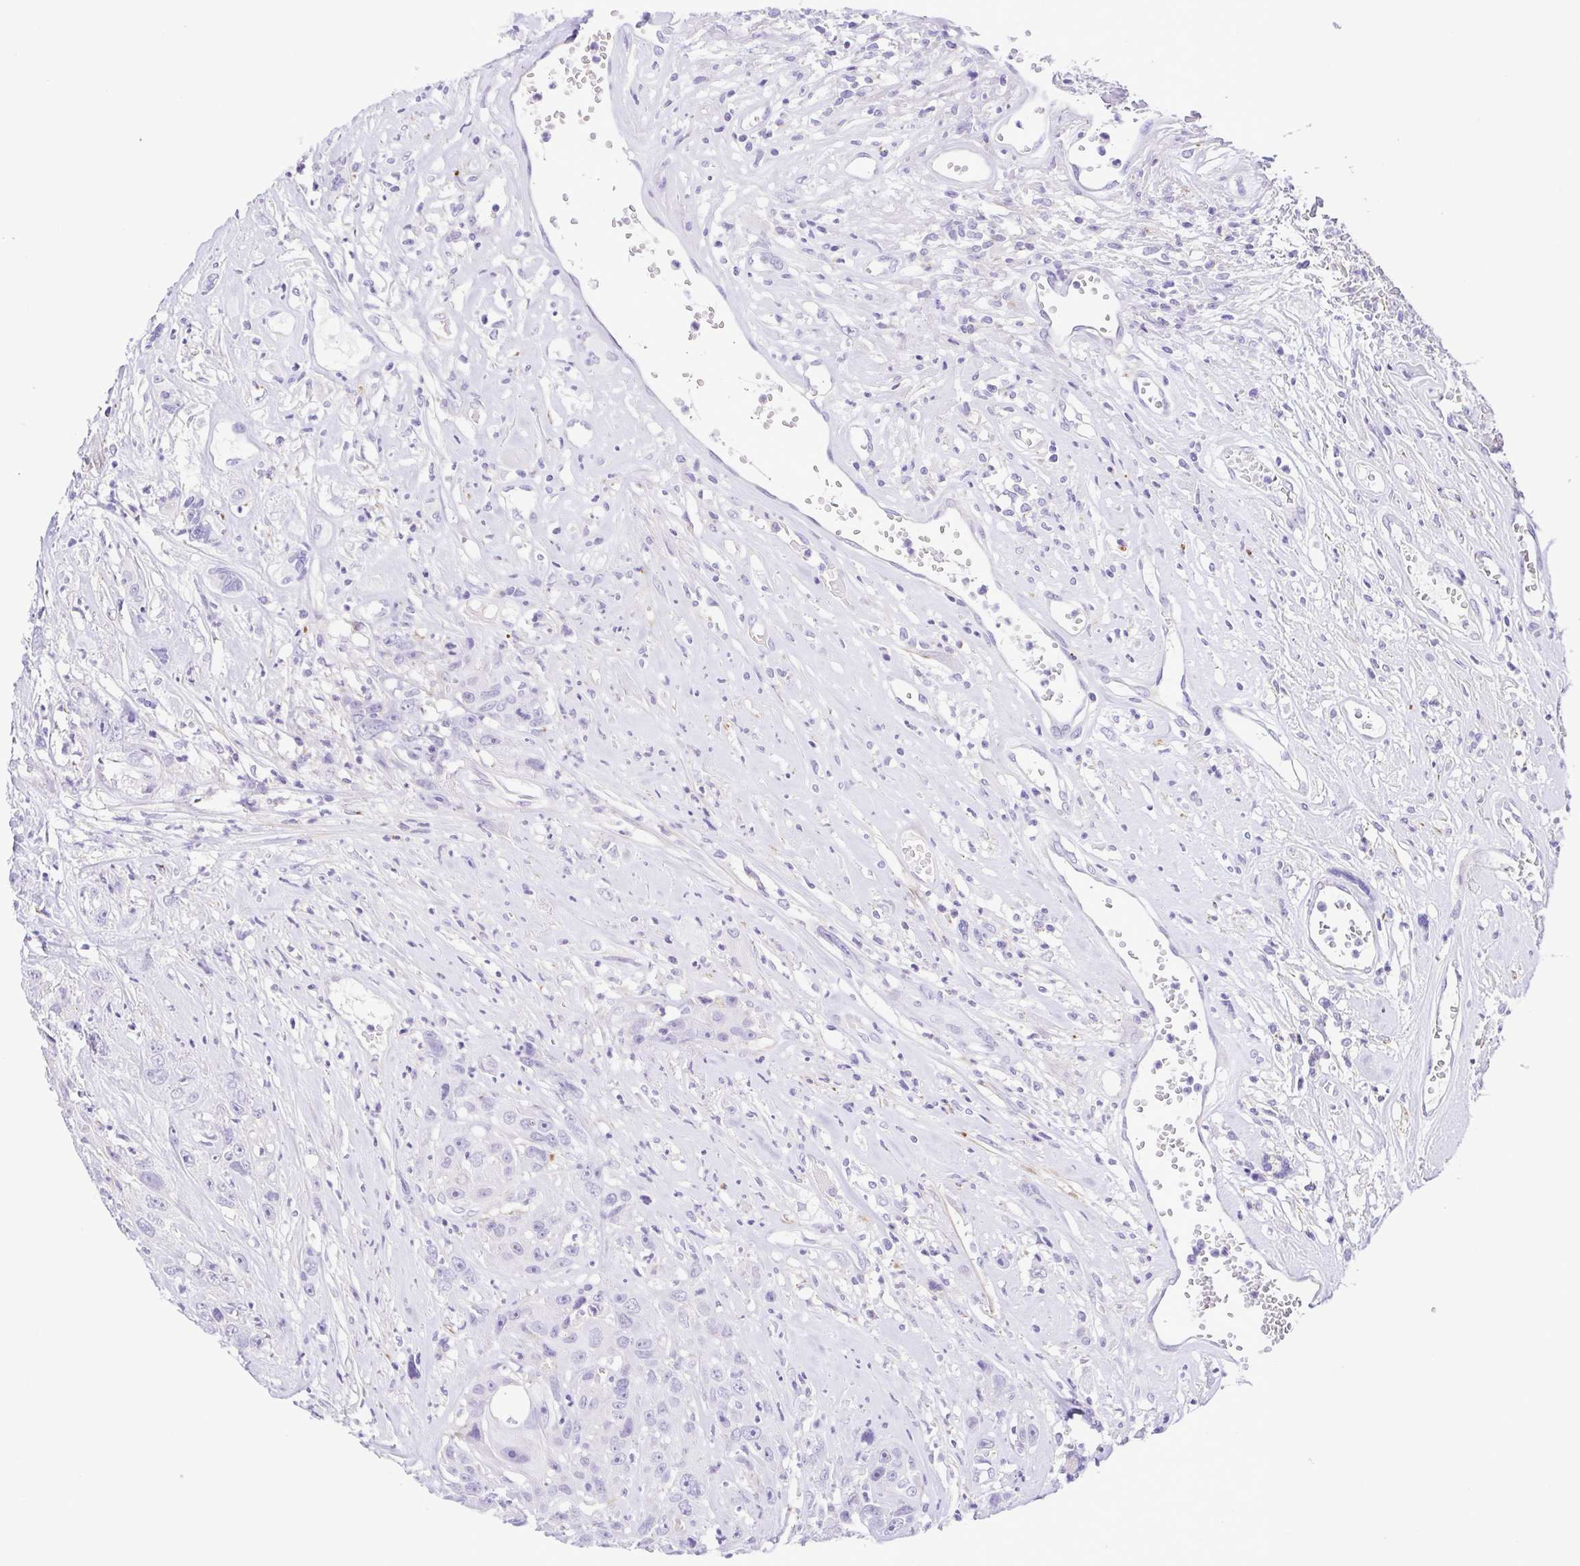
{"staining": {"intensity": "negative", "quantity": "none", "location": "none"}, "tissue": "head and neck cancer", "cell_type": "Tumor cells", "image_type": "cancer", "snomed": [{"axis": "morphology", "description": "Squamous cell carcinoma, NOS"}, {"axis": "topography", "description": "Head-Neck"}], "caption": "DAB (3,3'-diaminobenzidine) immunohistochemical staining of head and neck cancer (squamous cell carcinoma) exhibits no significant staining in tumor cells.", "gene": "GPR182", "patient": {"sex": "male", "age": 57}}